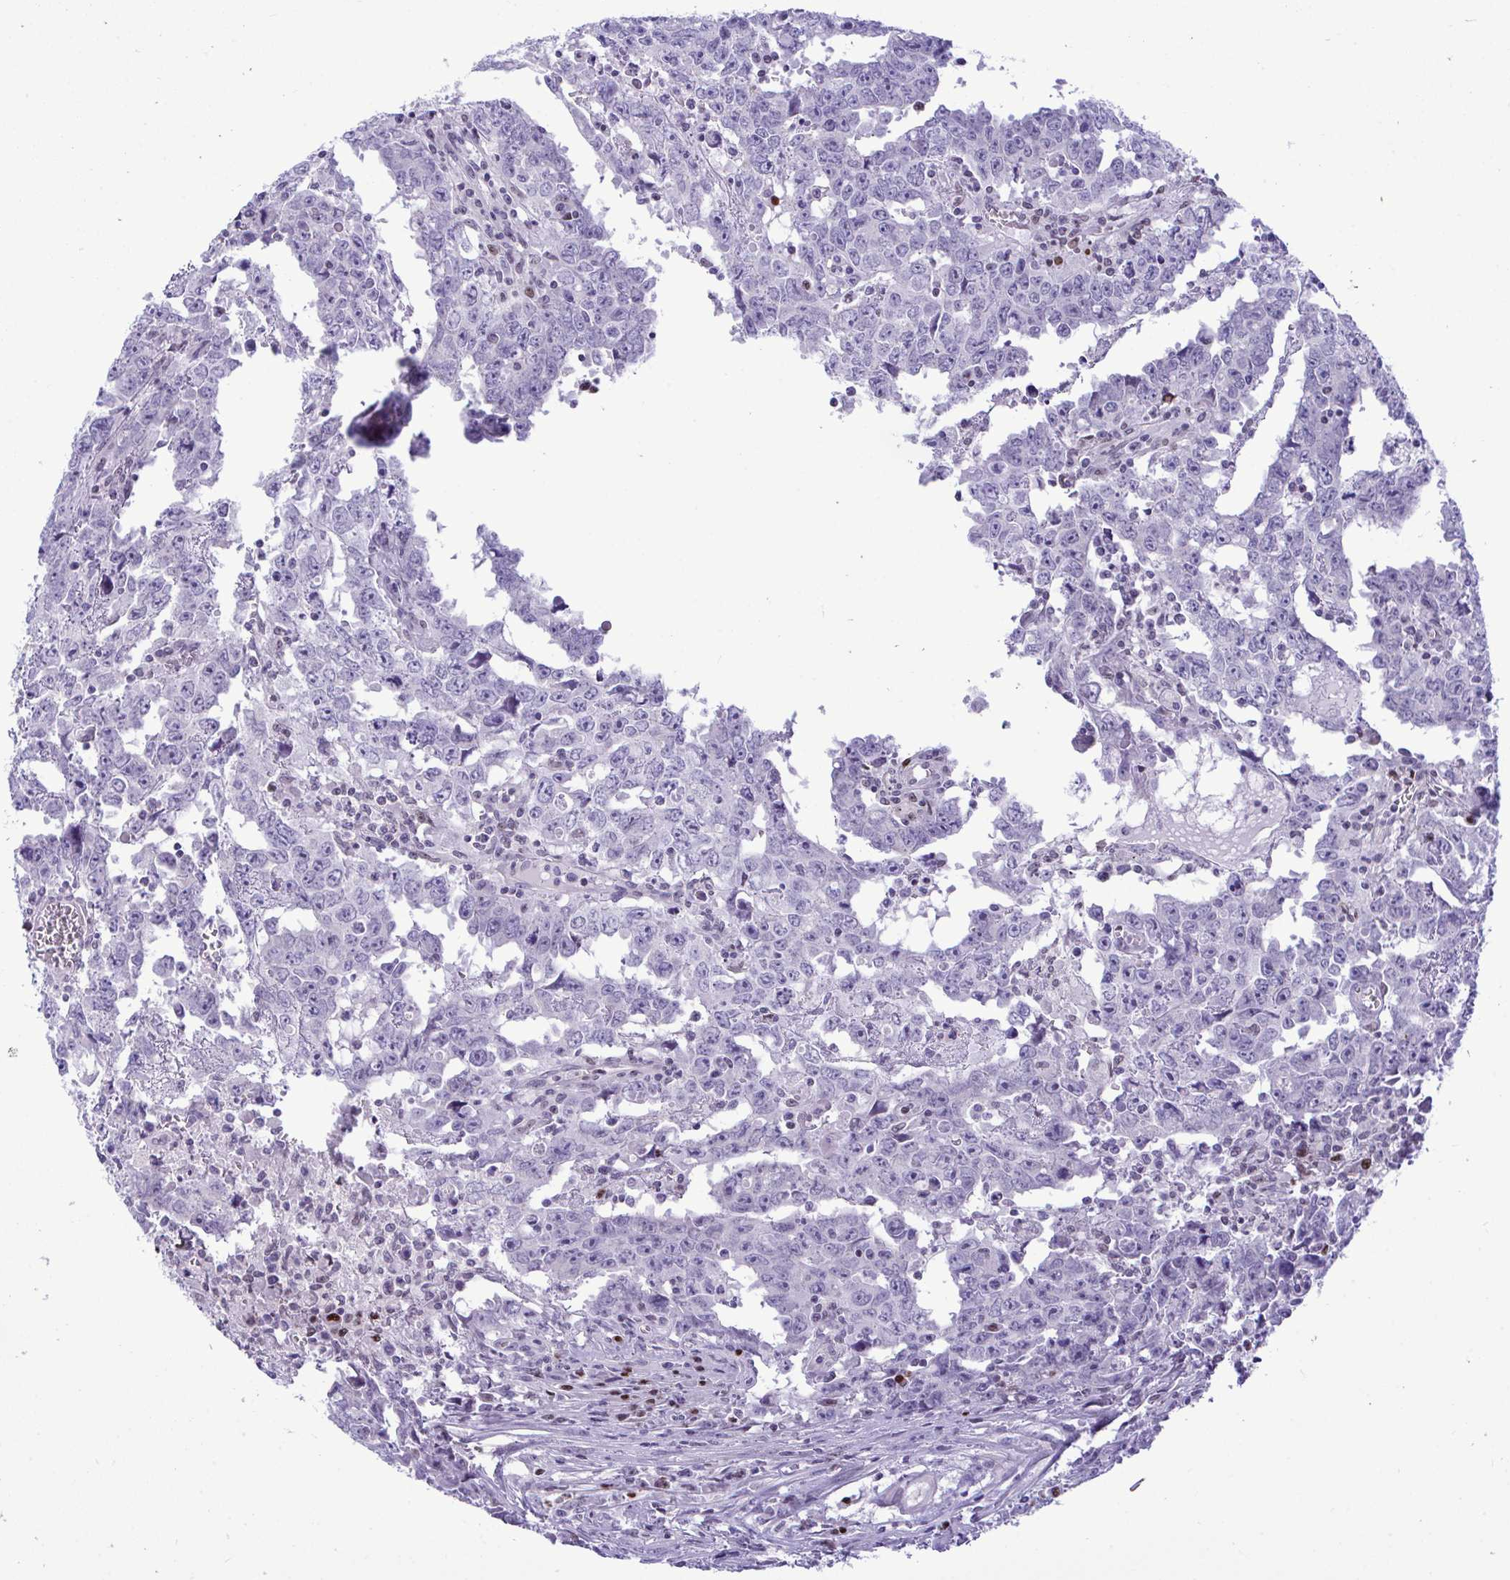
{"staining": {"intensity": "negative", "quantity": "none", "location": "none"}, "tissue": "testis cancer", "cell_type": "Tumor cells", "image_type": "cancer", "snomed": [{"axis": "morphology", "description": "Carcinoma, Embryonal, NOS"}, {"axis": "topography", "description": "Testis"}], "caption": "This photomicrograph is of testis cancer stained with immunohistochemistry to label a protein in brown with the nuclei are counter-stained blue. There is no staining in tumor cells.", "gene": "SLC25A51", "patient": {"sex": "male", "age": 22}}